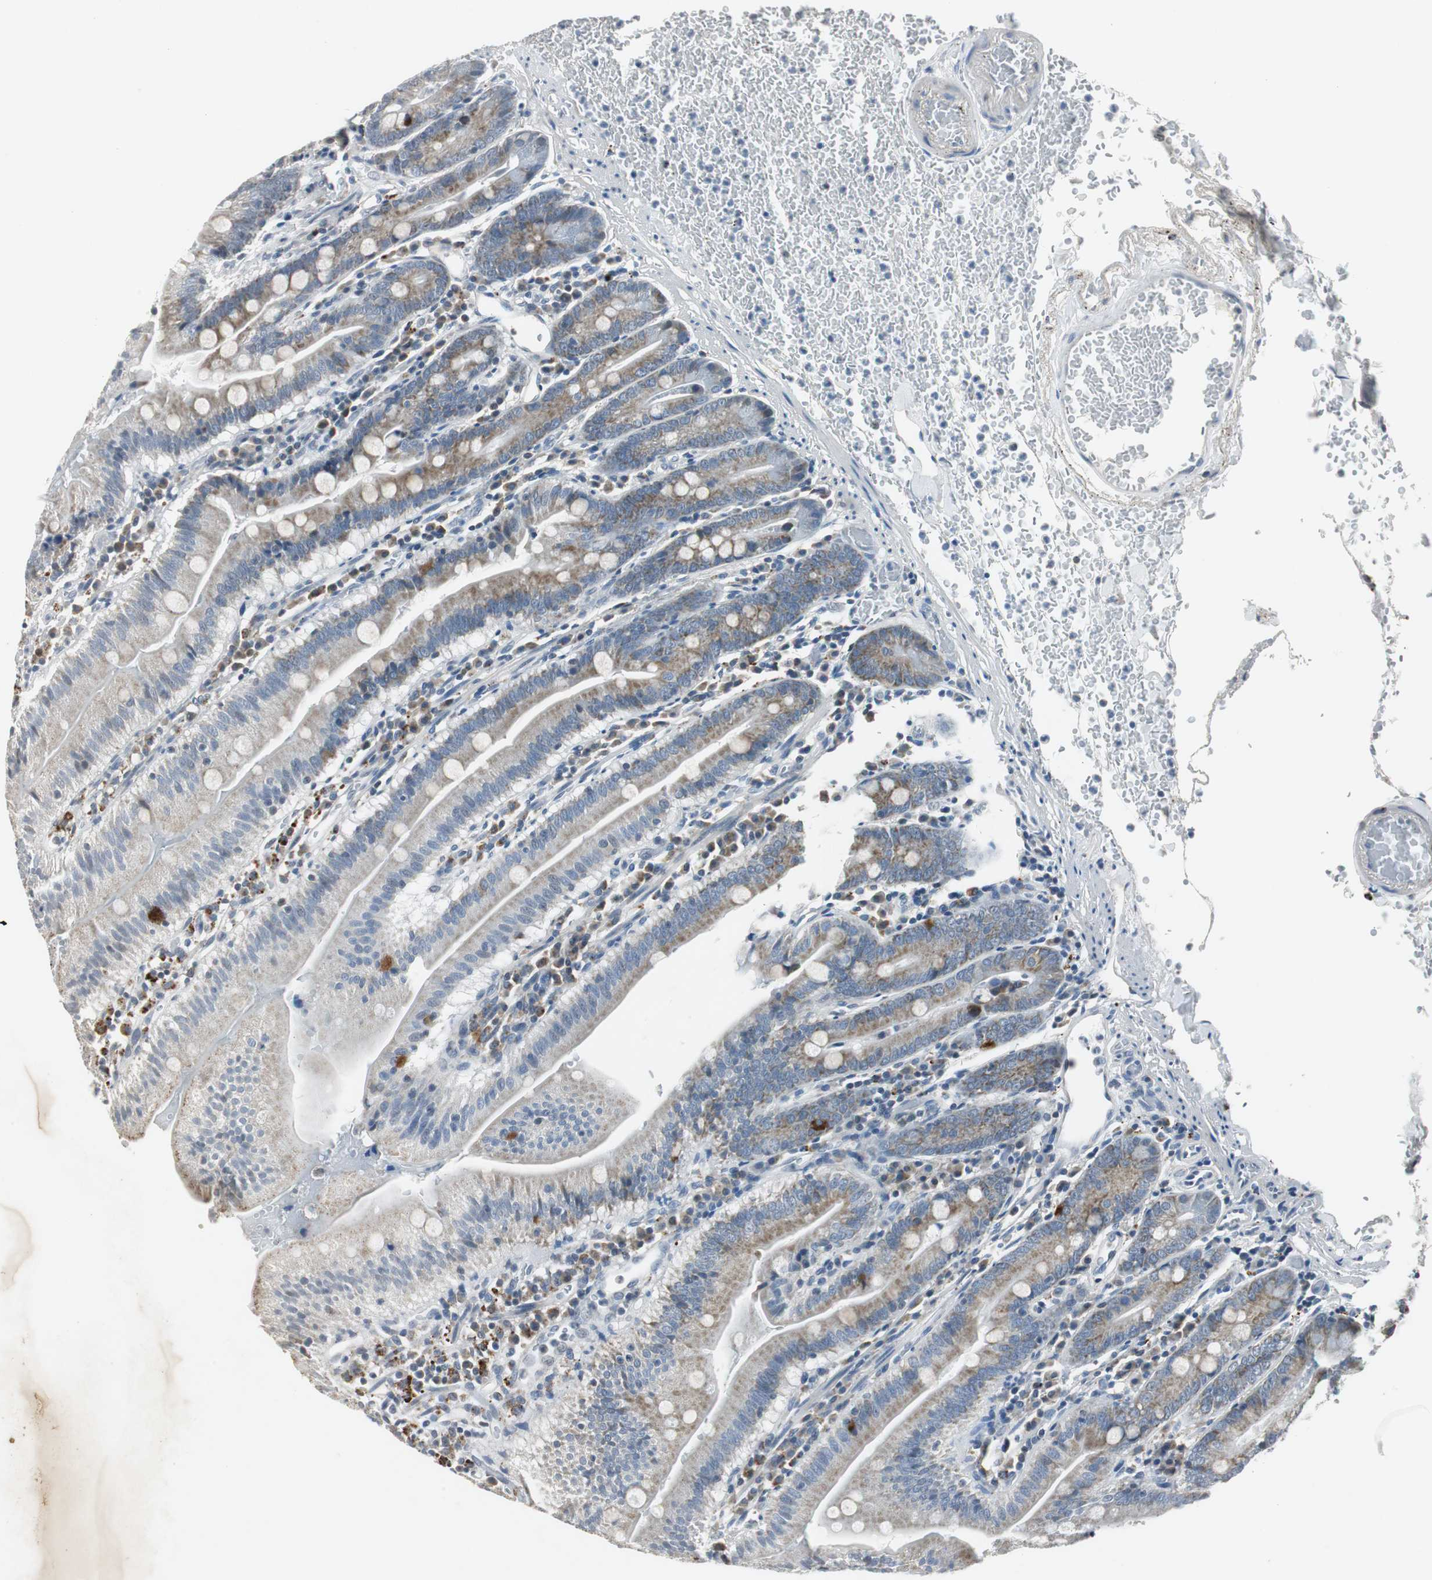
{"staining": {"intensity": "weak", "quantity": "25%-75%", "location": "cytoplasmic/membranous"}, "tissue": "small intestine", "cell_type": "Glandular cells", "image_type": "normal", "snomed": [{"axis": "morphology", "description": "Normal tissue, NOS"}, {"axis": "topography", "description": "Small intestine"}], "caption": "Immunohistochemistry of benign small intestine reveals low levels of weak cytoplasmic/membranous expression in approximately 25%-75% of glandular cells.", "gene": "NLGN1", "patient": {"sex": "male", "age": 71}}